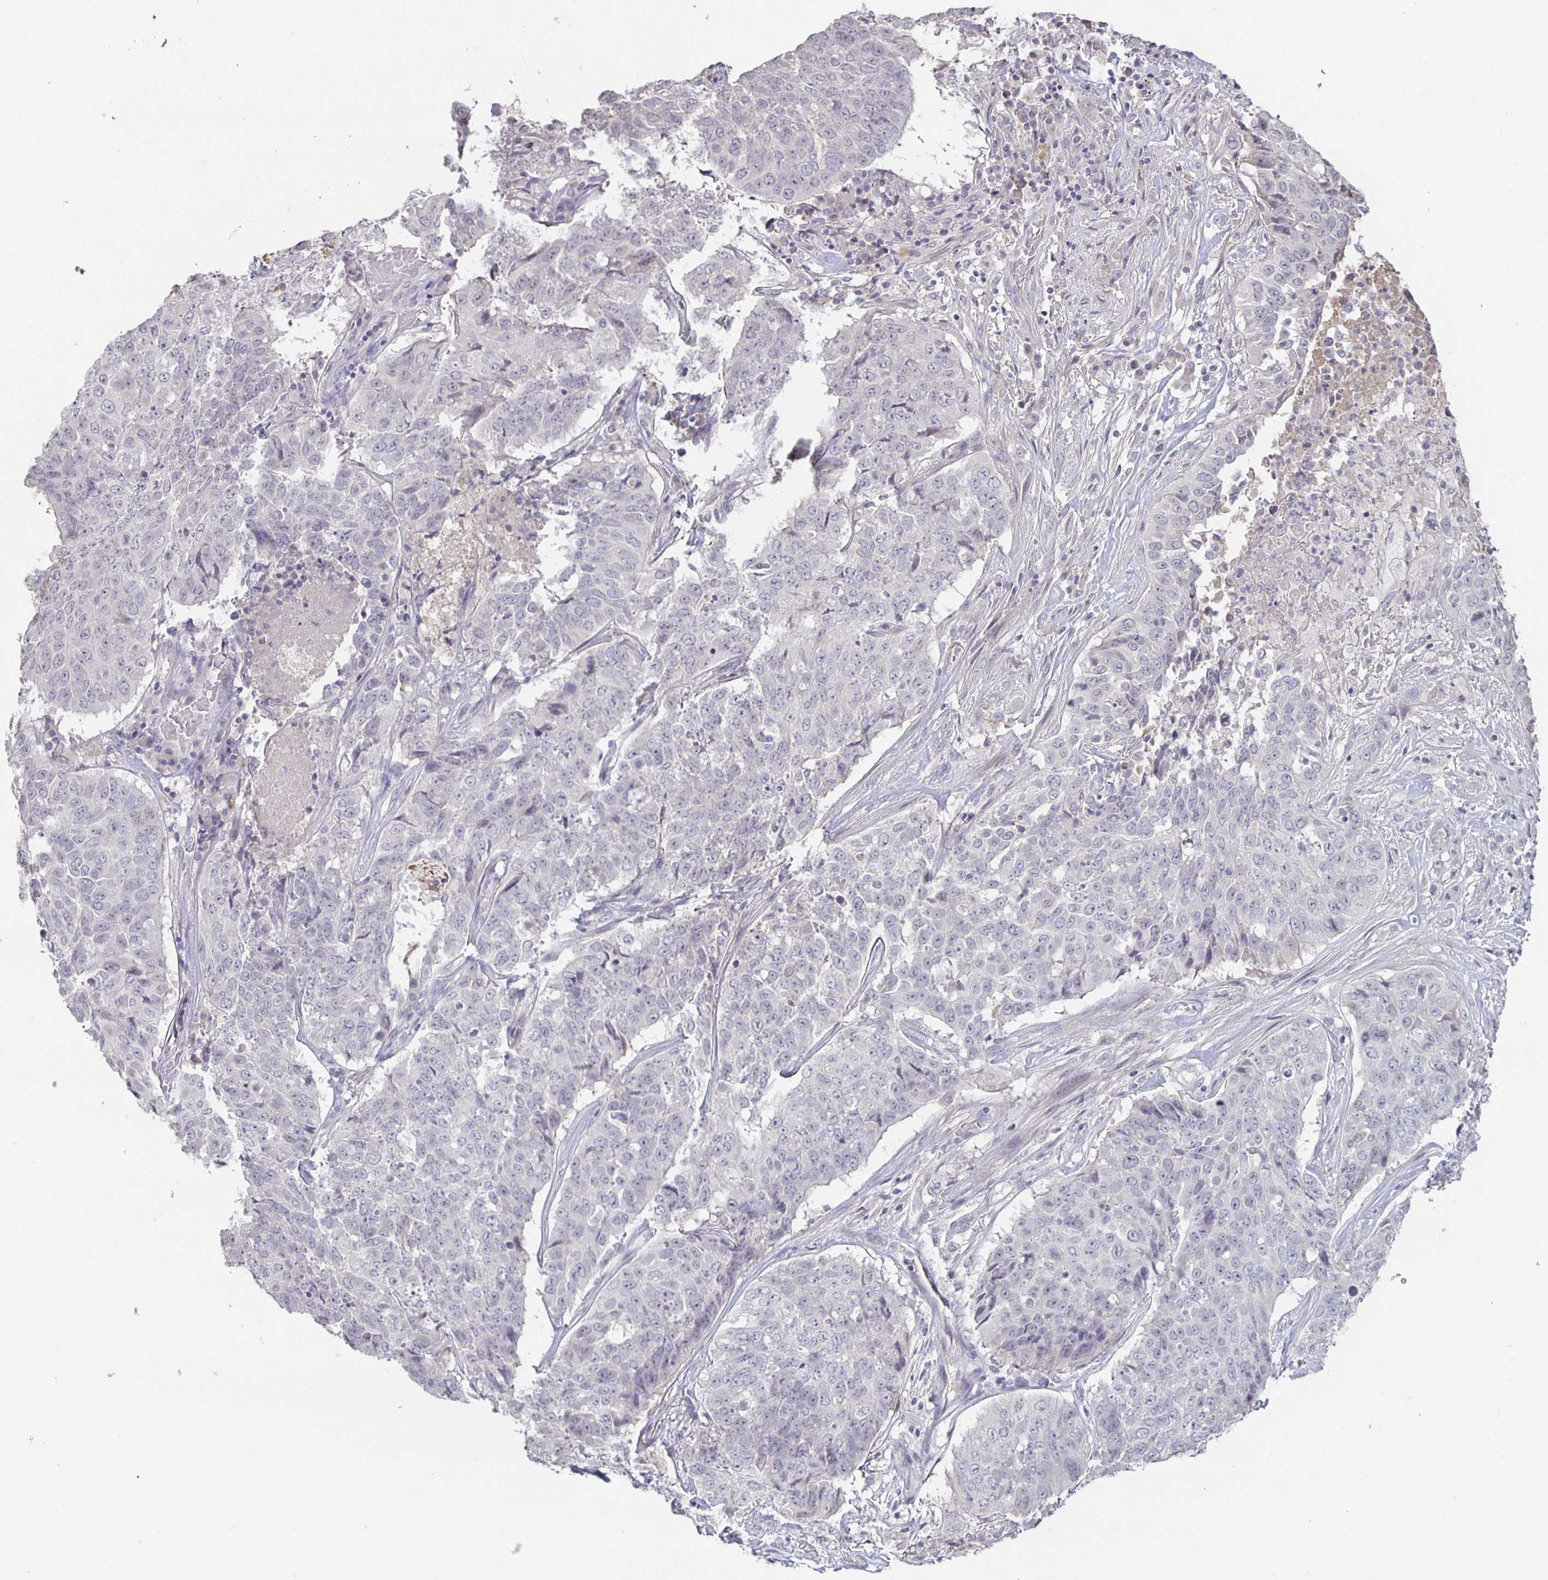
{"staining": {"intensity": "negative", "quantity": "none", "location": "none"}, "tissue": "lung cancer", "cell_type": "Tumor cells", "image_type": "cancer", "snomed": [{"axis": "morphology", "description": "Normal tissue, NOS"}, {"axis": "morphology", "description": "Squamous cell carcinoma, NOS"}, {"axis": "topography", "description": "Bronchus"}, {"axis": "topography", "description": "Lung"}], "caption": "DAB immunohistochemical staining of human lung squamous cell carcinoma exhibits no significant expression in tumor cells.", "gene": "INSL5", "patient": {"sex": "male", "age": 64}}